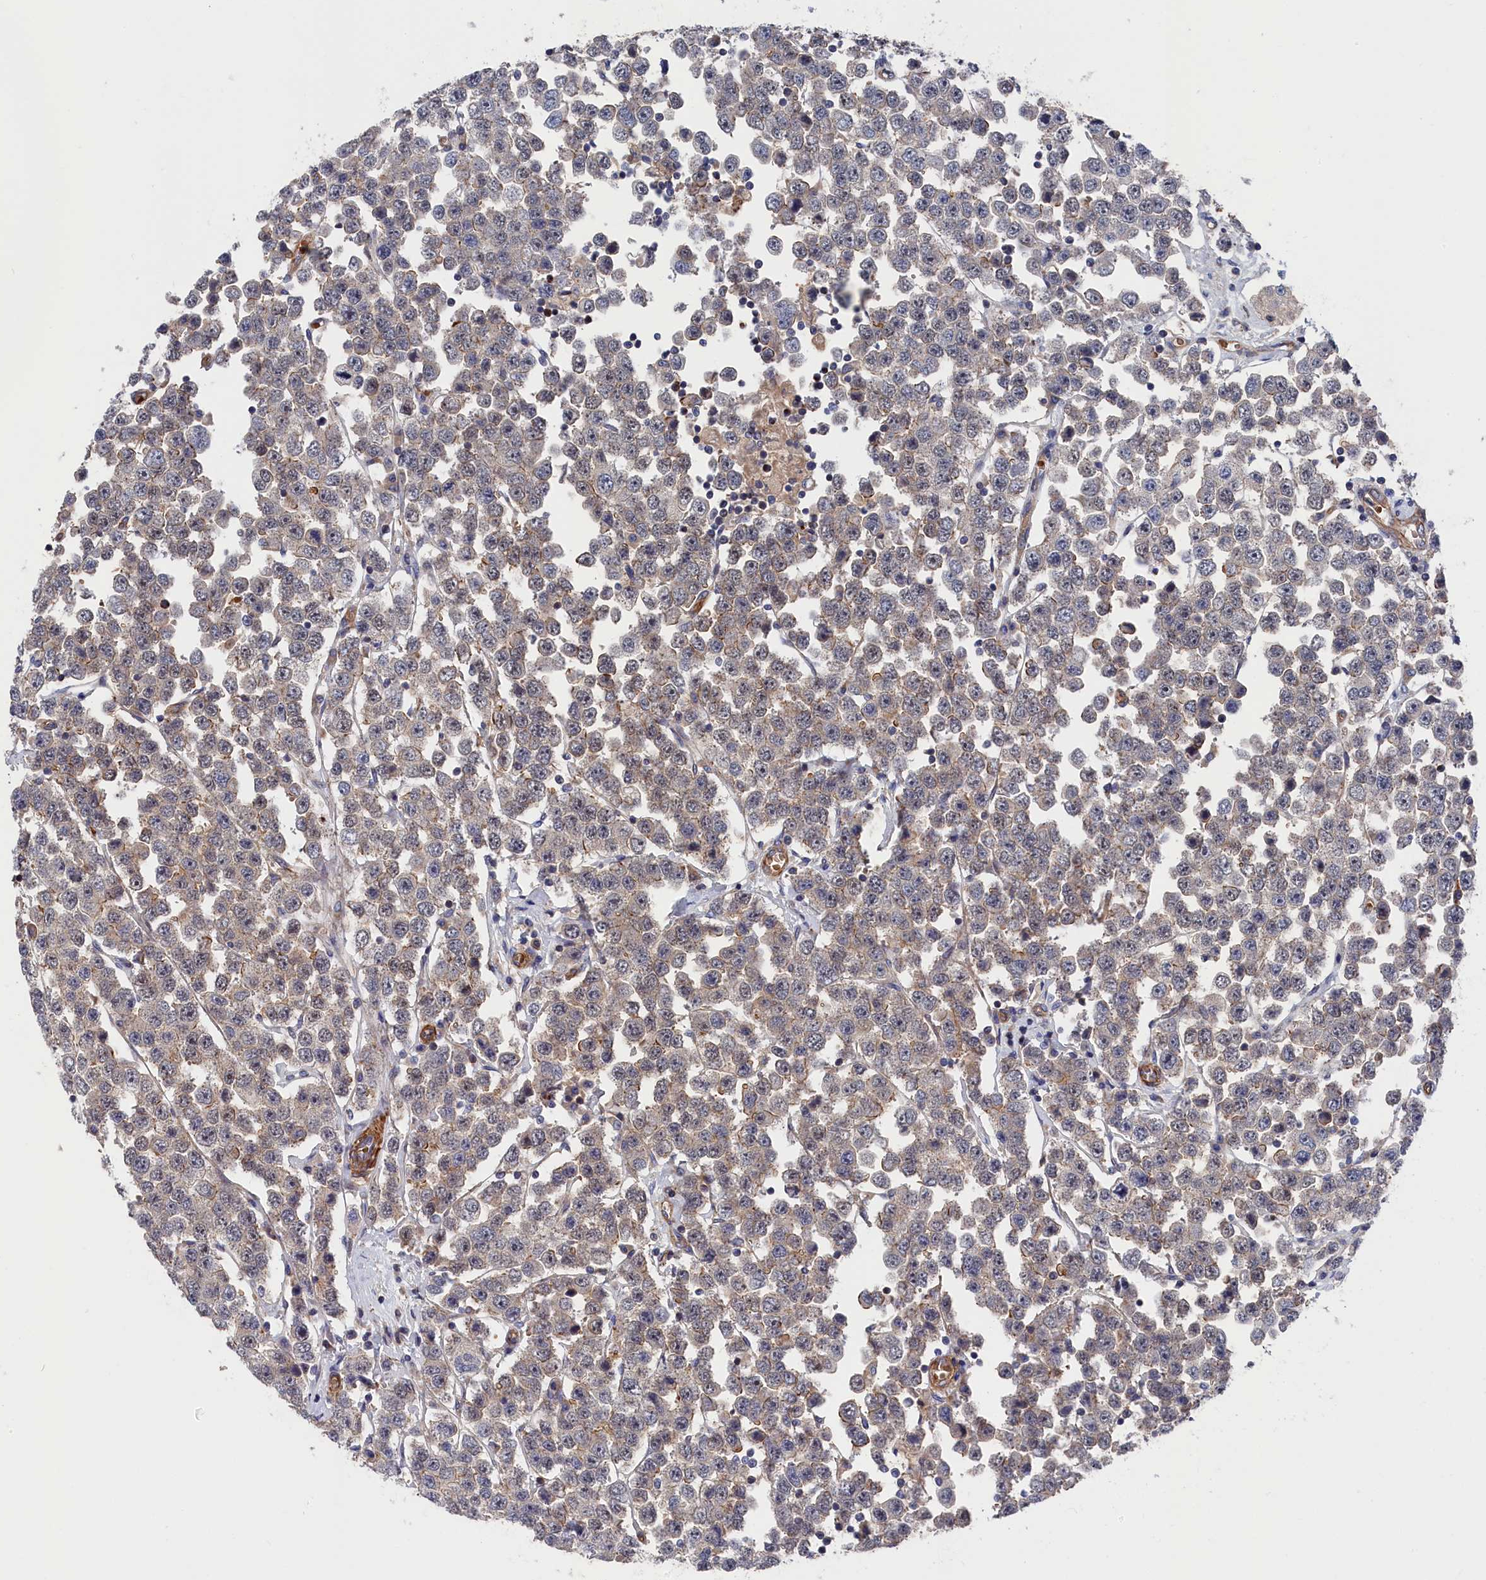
{"staining": {"intensity": "weak", "quantity": "<25%", "location": "cytoplasmic/membranous"}, "tissue": "testis cancer", "cell_type": "Tumor cells", "image_type": "cancer", "snomed": [{"axis": "morphology", "description": "Seminoma, NOS"}, {"axis": "topography", "description": "Testis"}], "caption": "Immunohistochemistry (IHC) of seminoma (testis) demonstrates no expression in tumor cells.", "gene": "LDHD", "patient": {"sex": "male", "age": 28}}